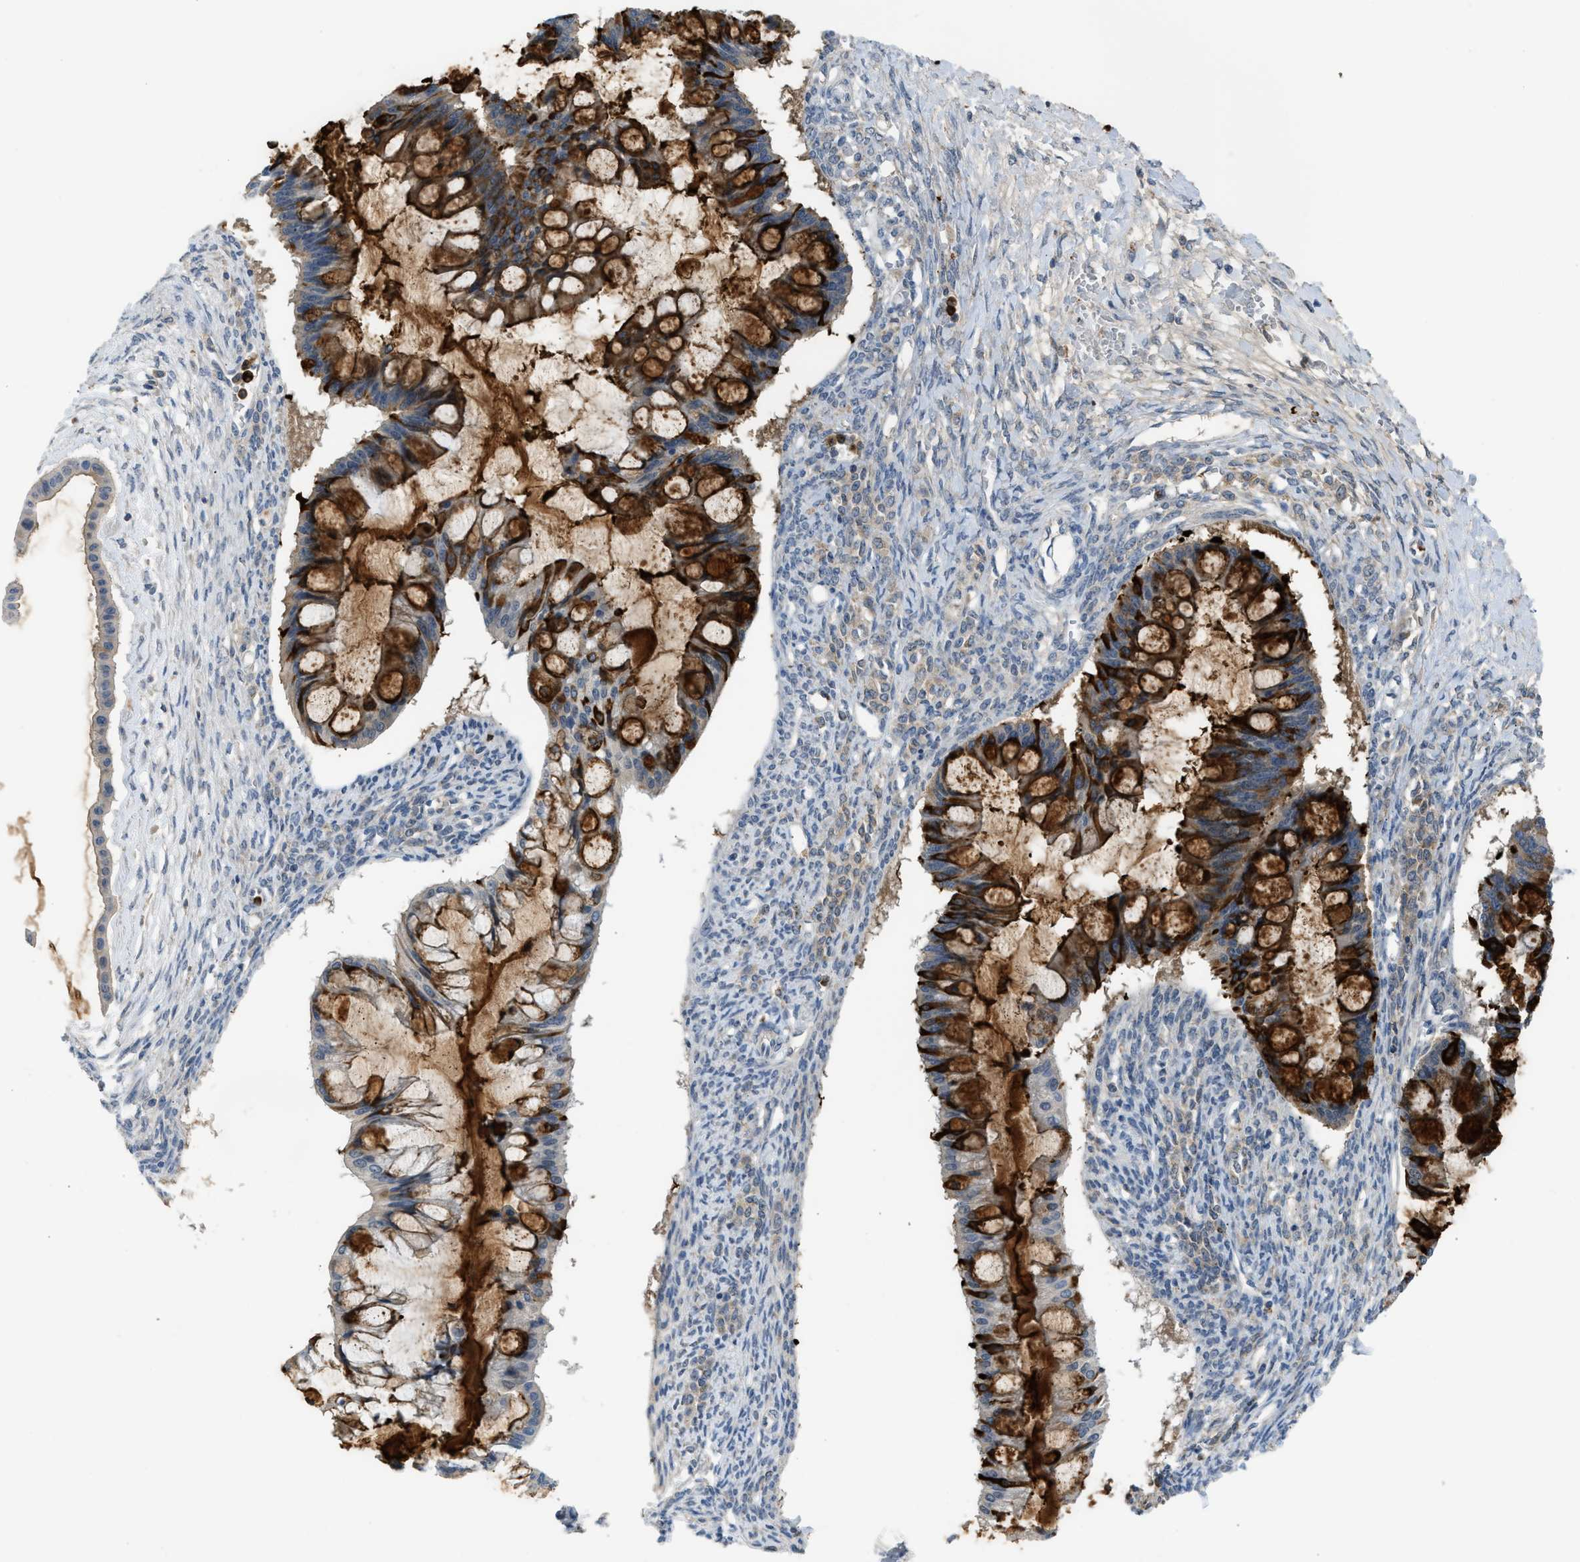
{"staining": {"intensity": "strong", "quantity": ">75%", "location": "cytoplasmic/membranous"}, "tissue": "ovarian cancer", "cell_type": "Tumor cells", "image_type": "cancer", "snomed": [{"axis": "morphology", "description": "Cystadenocarcinoma, mucinous, NOS"}, {"axis": "topography", "description": "Ovary"}], "caption": "Tumor cells demonstrate high levels of strong cytoplasmic/membranous positivity in approximately >75% of cells in human mucinous cystadenocarcinoma (ovarian). (DAB (3,3'-diaminobenzidine) IHC with brightfield microscopy, high magnification).", "gene": "RHBDF2", "patient": {"sex": "female", "age": 73}}